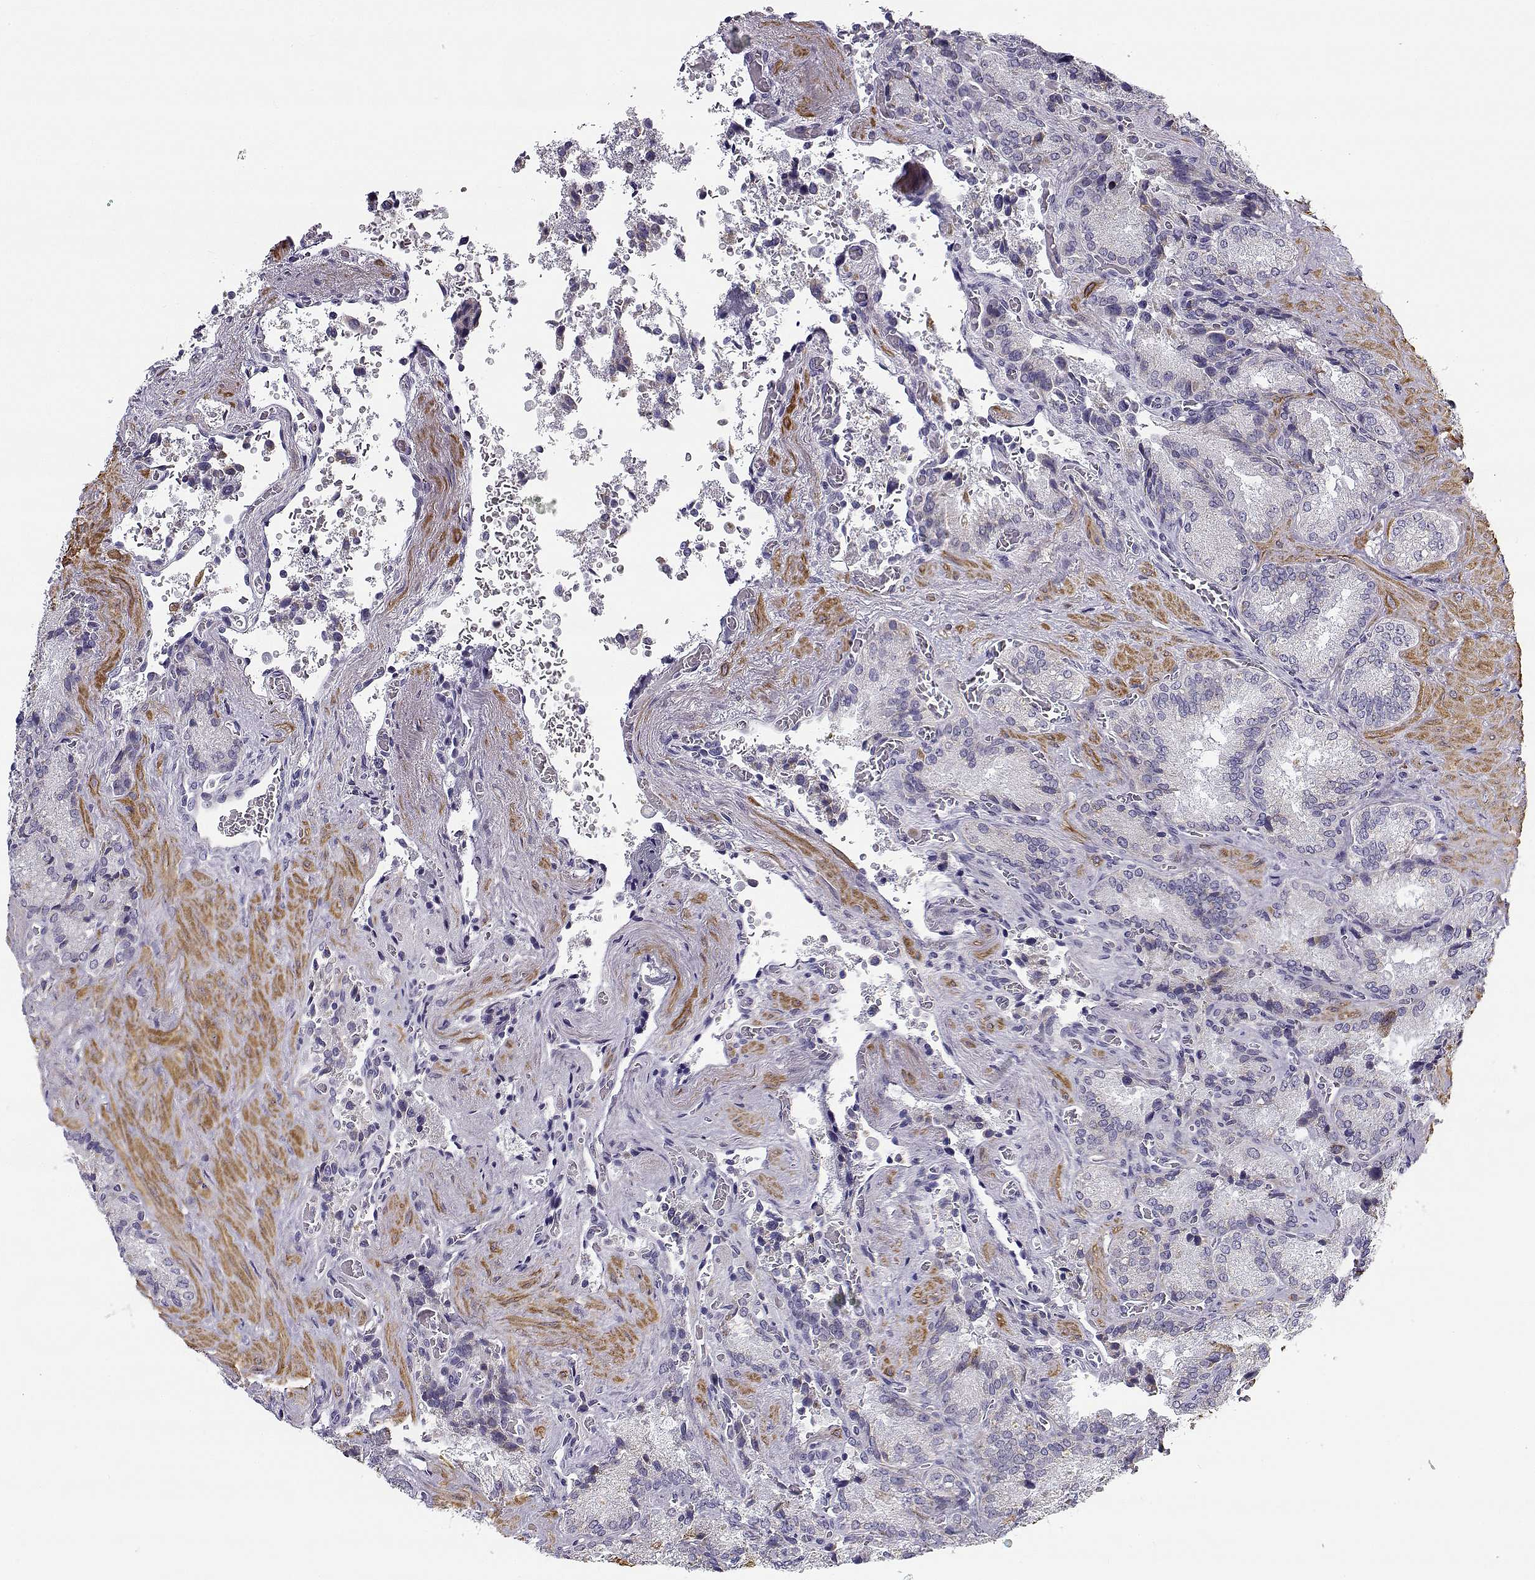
{"staining": {"intensity": "negative", "quantity": "none", "location": "none"}, "tissue": "seminal vesicle", "cell_type": "Glandular cells", "image_type": "normal", "snomed": [{"axis": "morphology", "description": "Normal tissue, NOS"}, {"axis": "topography", "description": "Seminal veicle"}], "caption": "This is a photomicrograph of immunohistochemistry (IHC) staining of unremarkable seminal vesicle, which shows no expression in glandular cells.", "gene": "CREB3L3", "patient": {"sex": "male", "age": 37}}